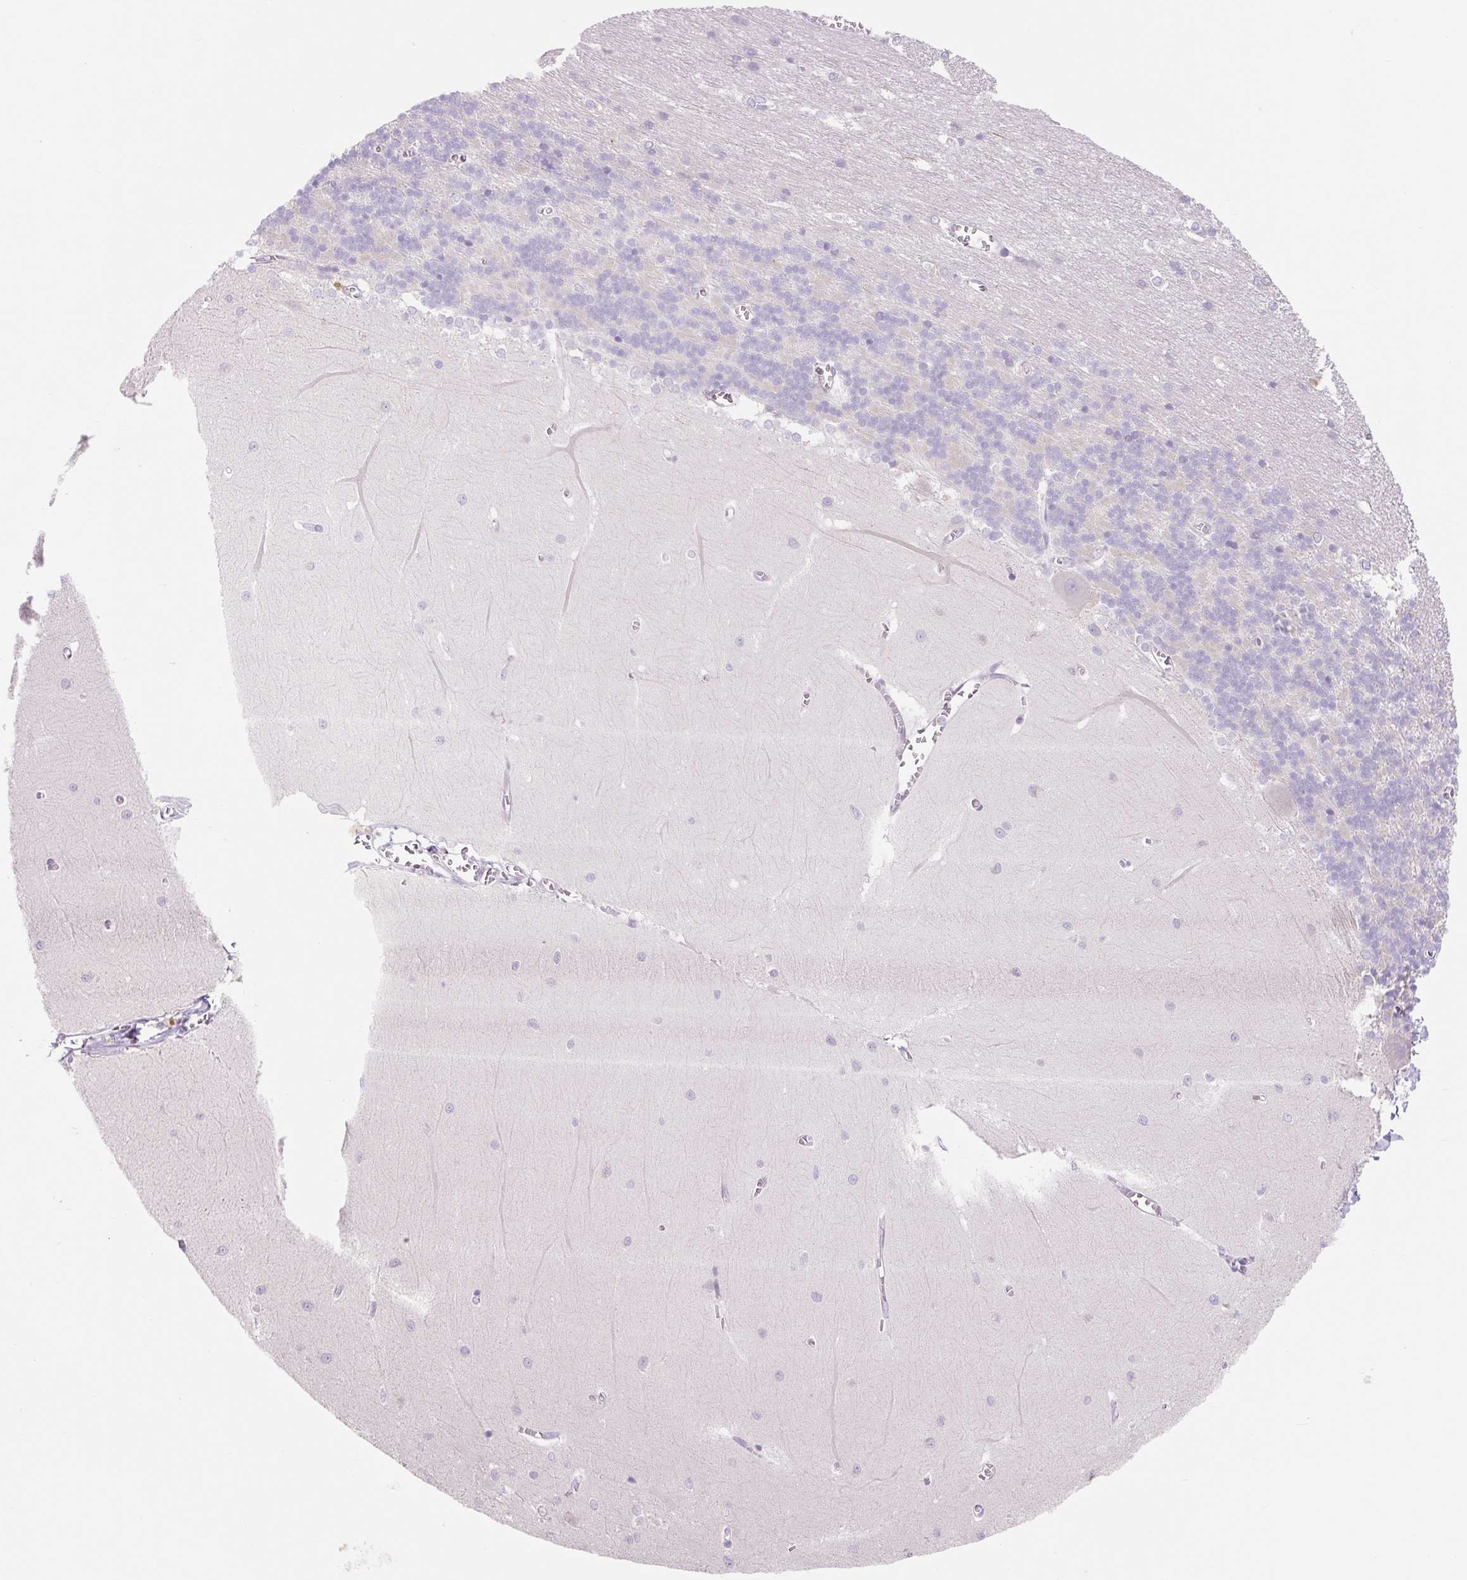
{"staining": {"intensity": "negative", "quantity": "none", "location": "none"}, "tissue": "cerebellum", "cell_type": "Cells in granular layer", "image_type": "normal", "snomed": [{"axis": "morphology", "description": "Normal tissue, NOS"}, {"axis": "topography", "description": "Cerebellum"}], "caption": "A high-resolution micrograph shows immunohistochemistry (IHC) staining of unremarkable cerebellum, which shows no significant staining in cells in granular layer. The staining is performed using DAB brown chromogen with nuclei counter-stained in using hematoxylin.", "gene": "FOCAD", "patient": {"sex": "male", "age": 37}}